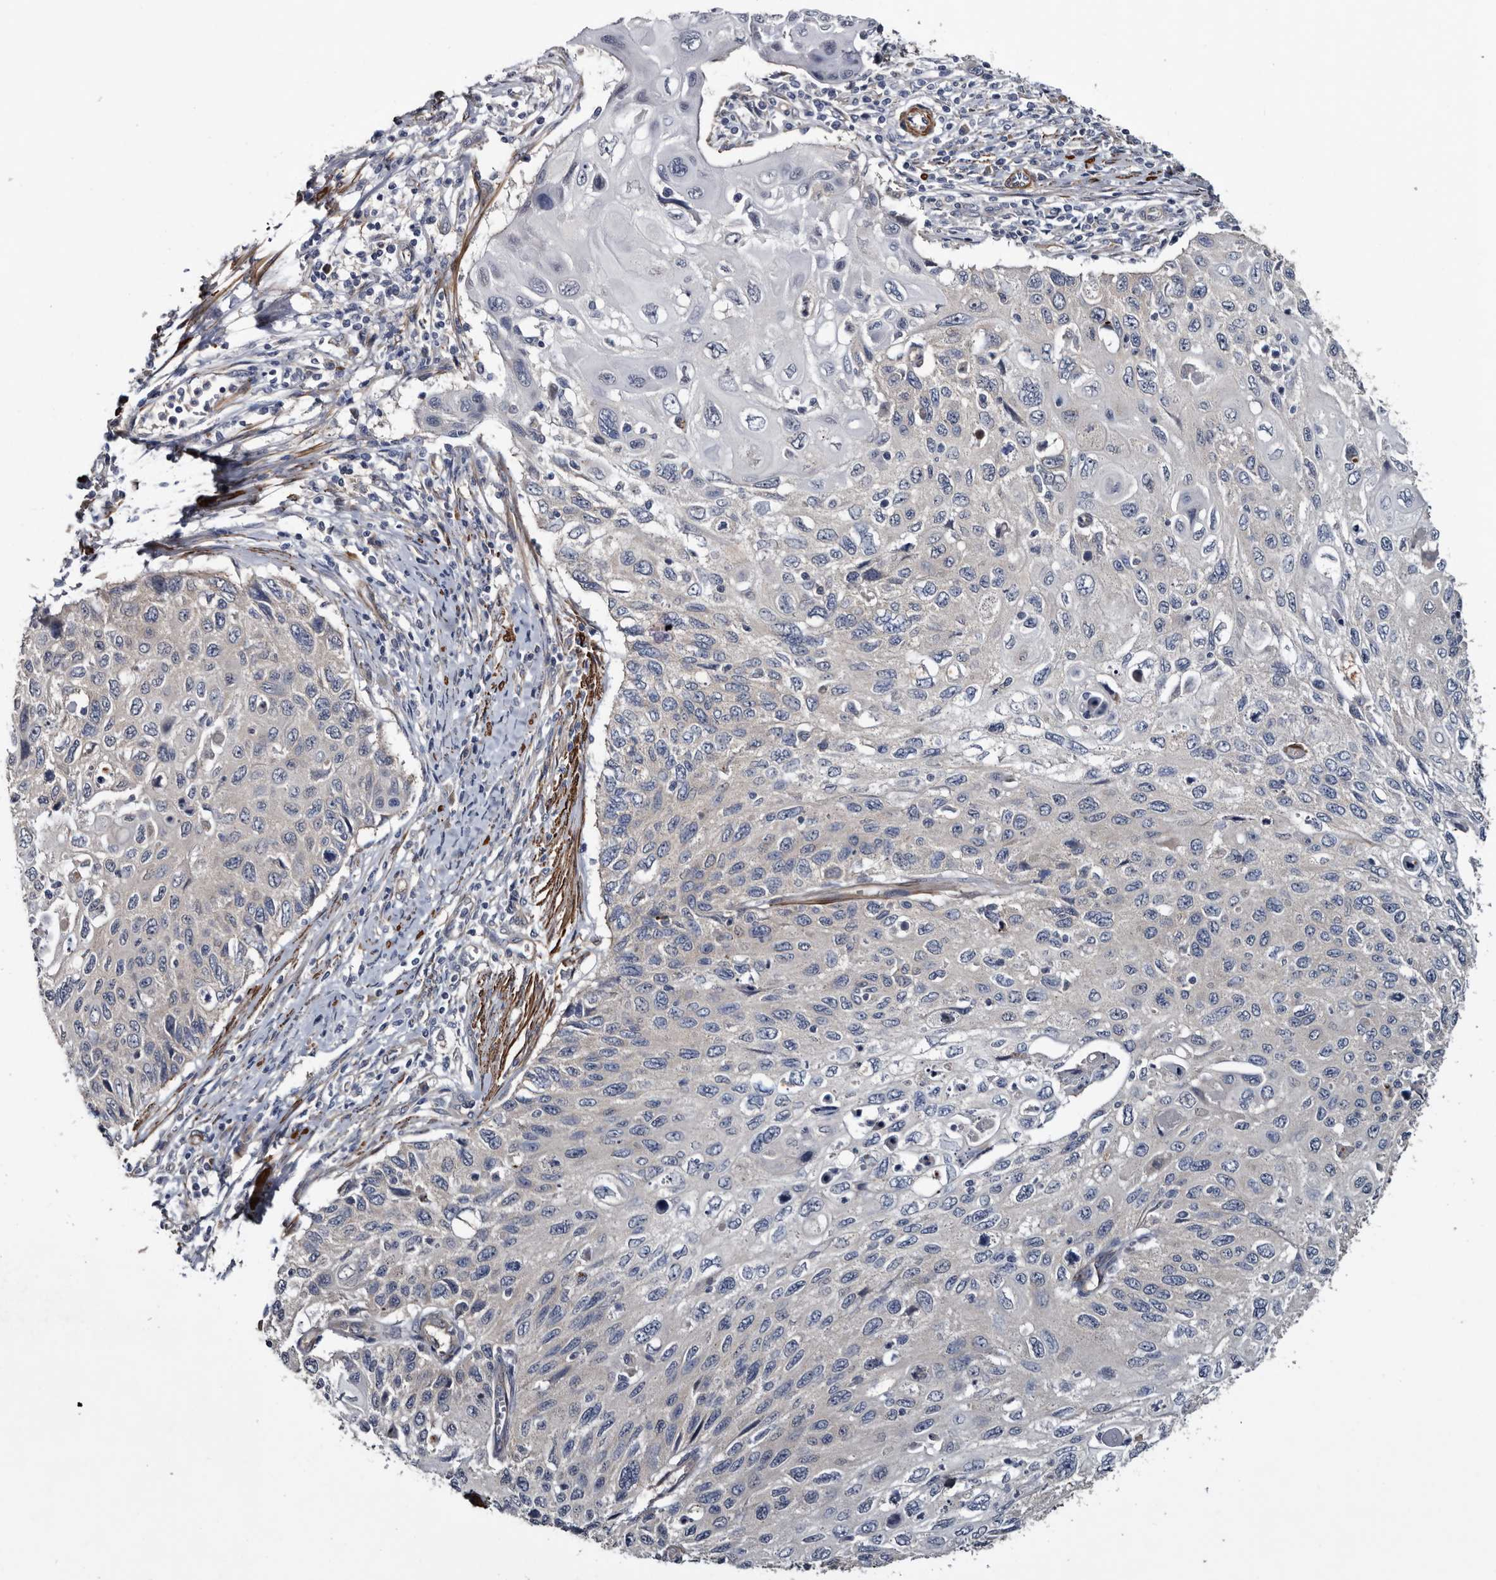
{"staining": {"intensity": "negative", "quantity": "none", "location": "none"}, "tissue": "cervical cancer", "cell_type": "Tumor cells", "image_type": "cancer", "snomed": [{"axis": "morphology", "description": "Squamous cell carcinoma, NOS"}, {"axis": "topography", "description": "Cervix"}], "caption": "High power microscopy histopathology image of an immunohistochemistry (IHC) micrograph of cervical cancer (squamous cell carcinoma), revealing no significant positivity in tumor cells.", "gene": "IARS1", "patient": {"sex": "female", "age": 70}}